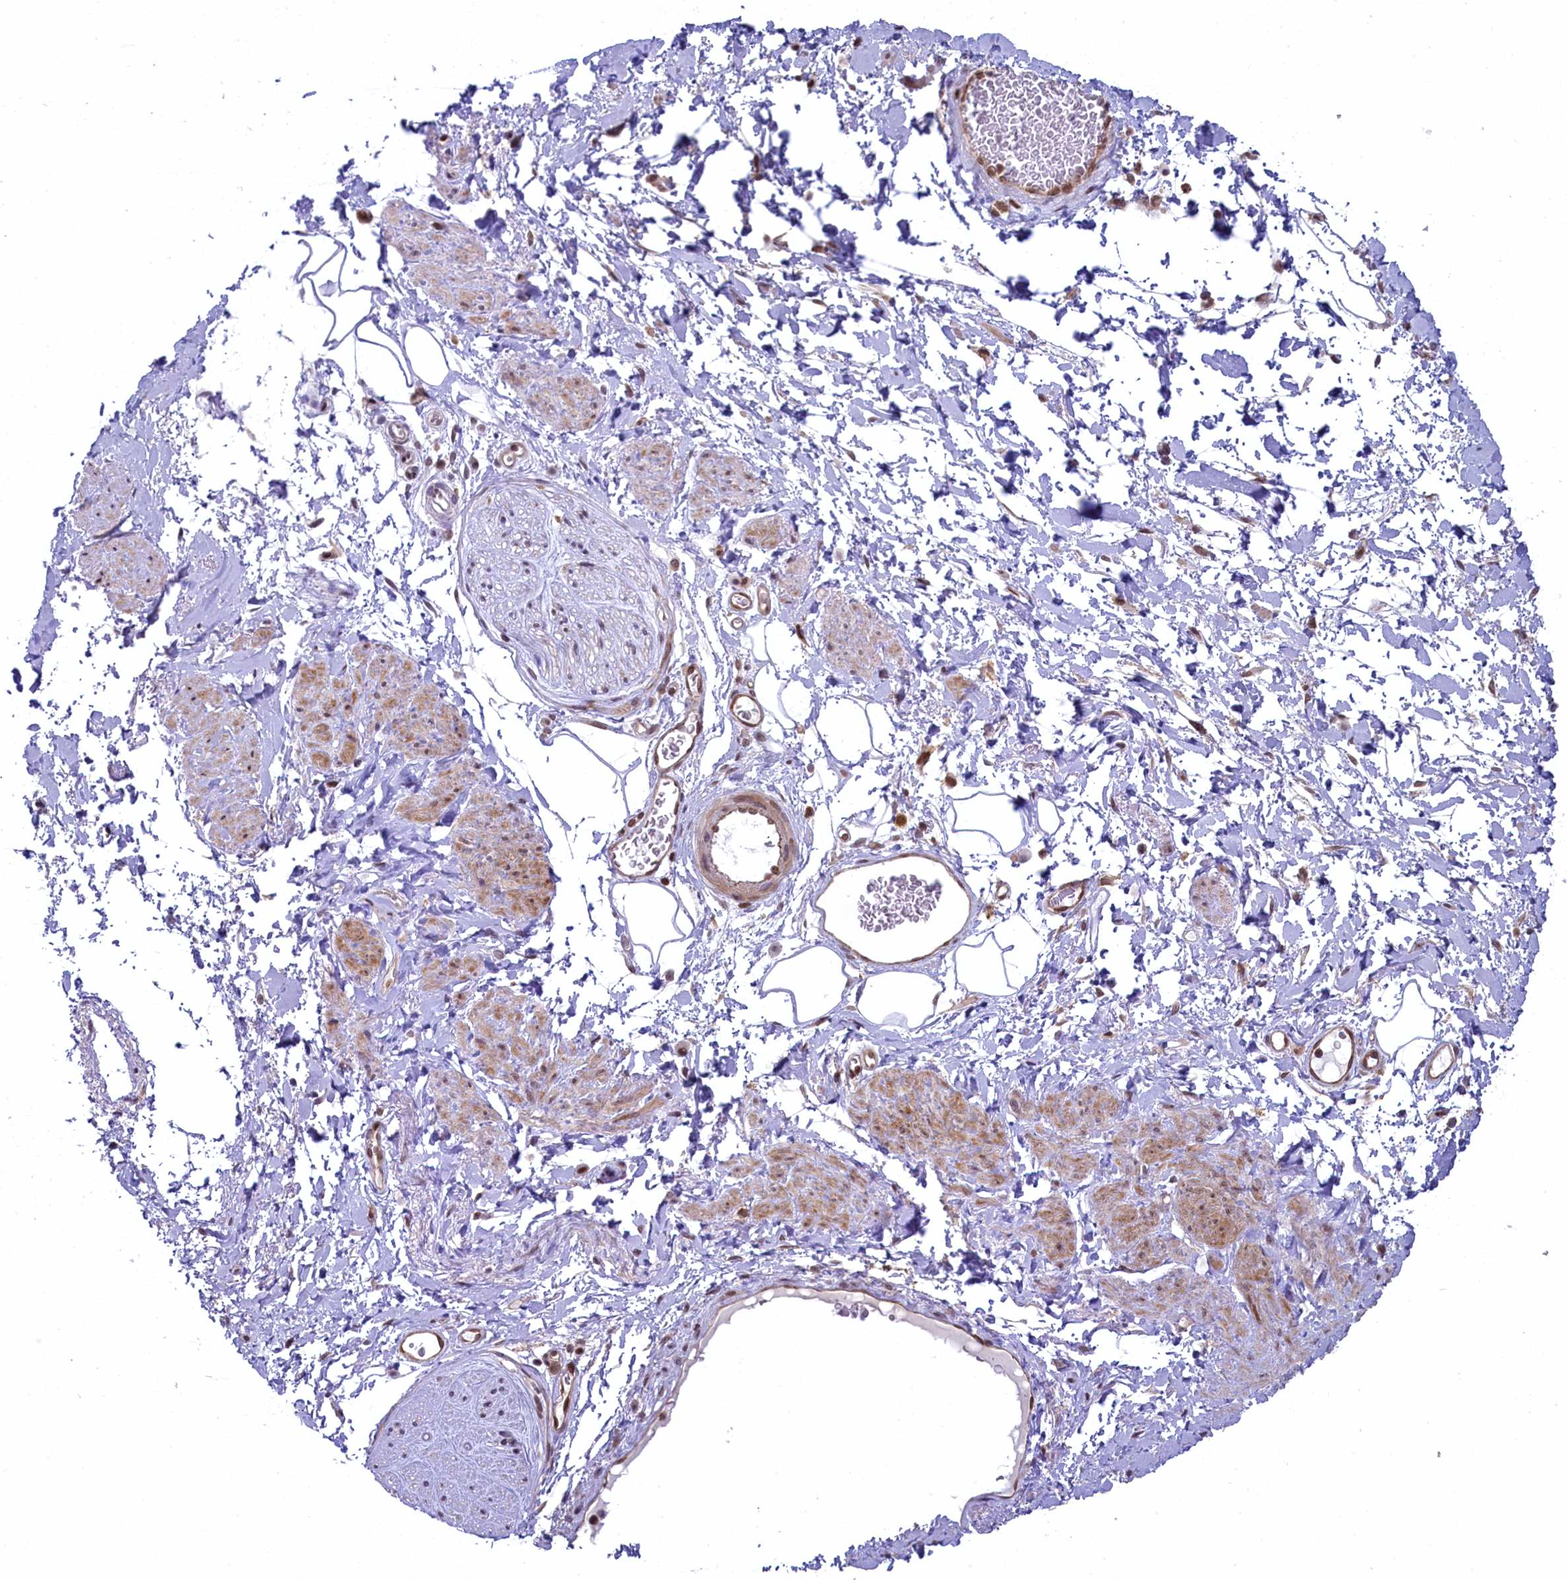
{"staining": {"intensity": "negative", "quantity": "none", "location": "none"}, "tissue": "adipose tissue", "cell_type": "Adipocytes", "image_type": "normal", "snomed": [{"axis": "morphology", "description": "Normal tissue, NOS"}, {"axis": "morphology", "description": "Adenocarcinoma, NOS"}, {"axis": "topography", "description": "Rectum"}, {"axis": "topography", "description": "Vagina"}, {"axis": "topography", "description": "Peripheral nerve tissue"}], "caption": "The histopathology image shows no staining of adipocytes in normal adipose tissue. (DAB (3,3'-diaminobenzidine) immunohistochemistry (IHC) visualized using brightfield microscopy, high magnification).", "gene": "FCHO1", "patient": {"sex": "female", "age": 71}}